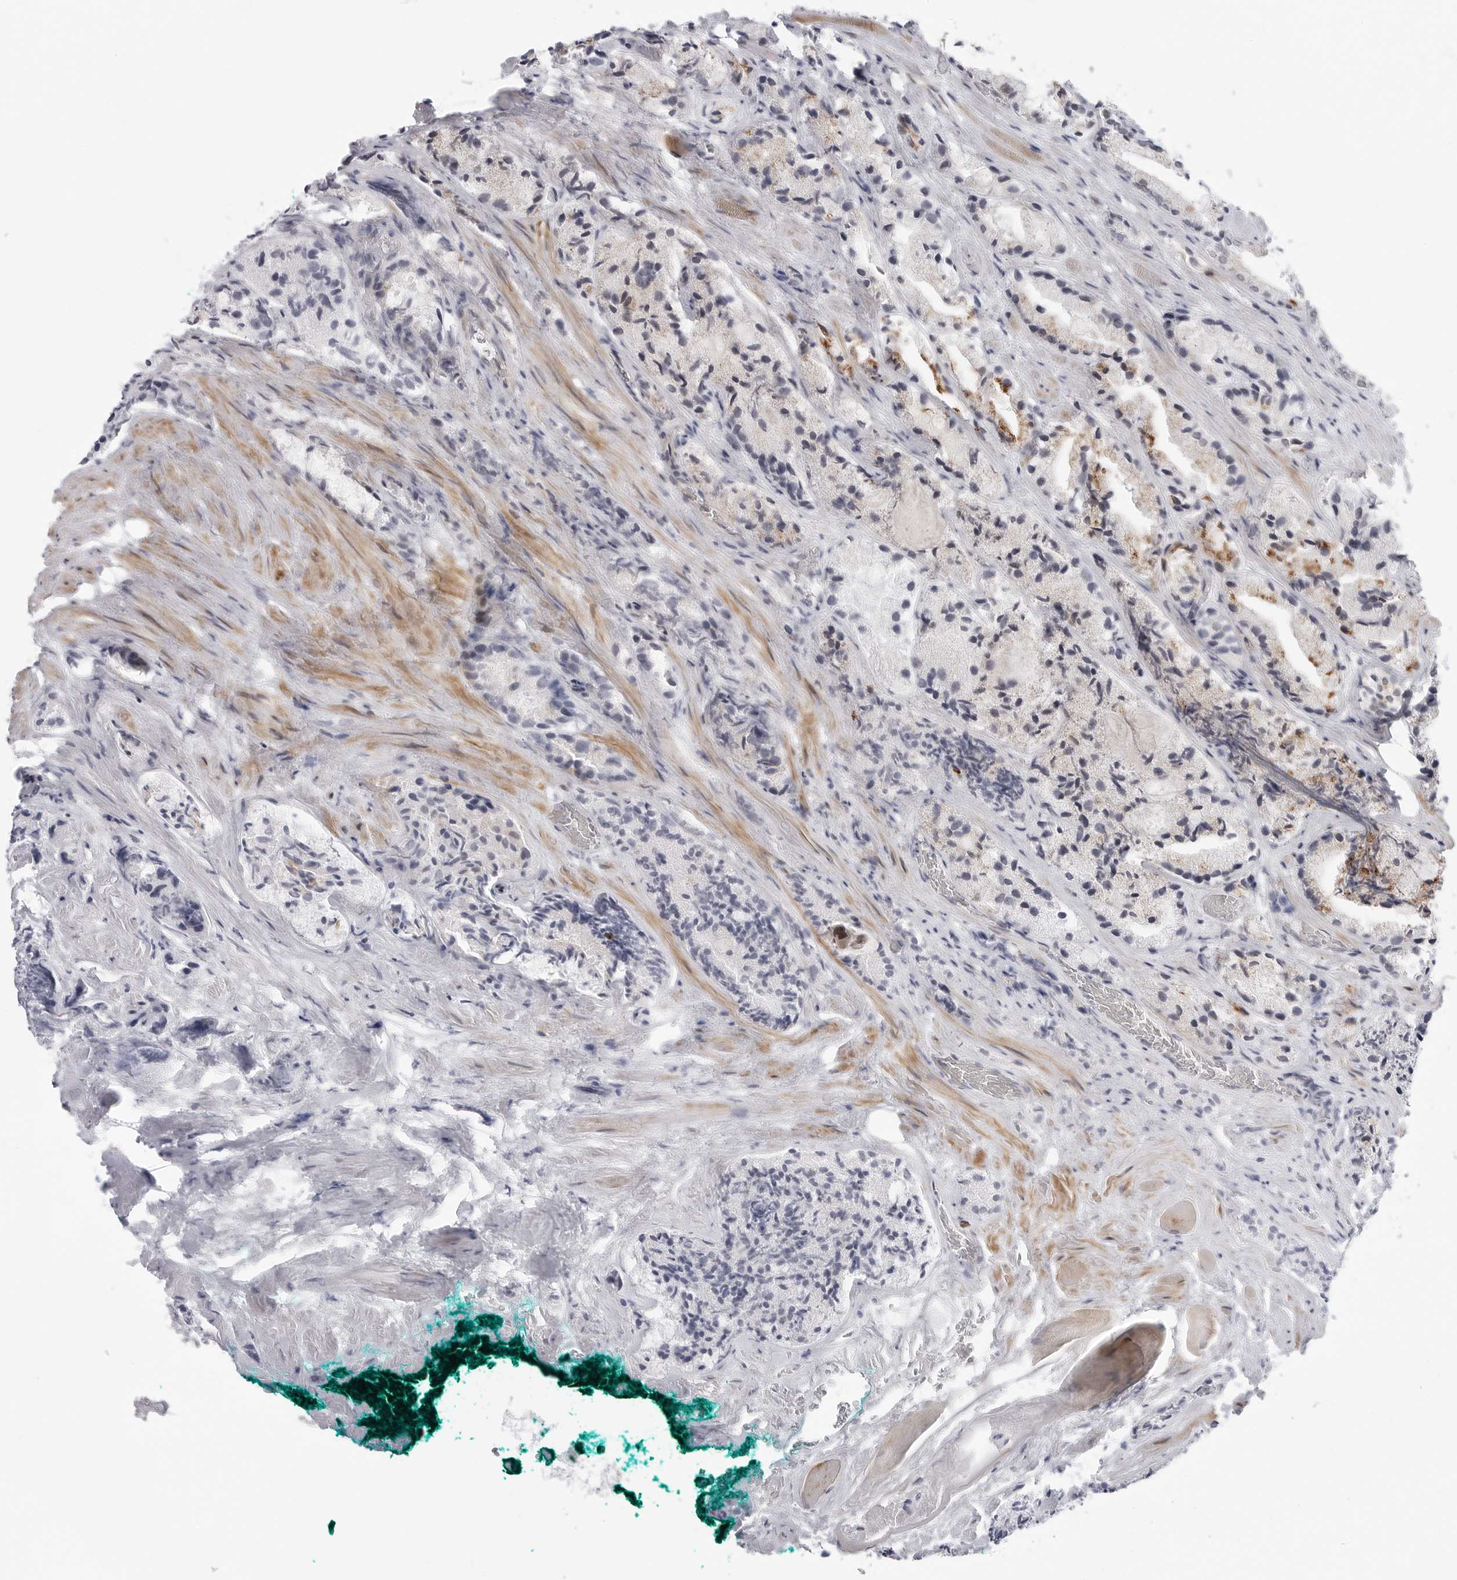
{"staining": {"intensity": "weak", "quantity": "<25%", "location": "cytoplasmic/membranous"}, "tissue": "prostate cancer", "cell_type": "Tumor cells", "image_type": "cancer", "snomed": [{"axis": "morphology", "description": "Adenocarcinoma, Low grade"}, {"axis": "topography", "description": "Prostate"}], "caption": "Immunohistochemistry image of prostate low-grade adenocarcinoma stained for a protein (brown), which demonstrates no staining in tumor cells.", "gene": "FAM135B", "patient": {"sex": "male", "age": 62}}